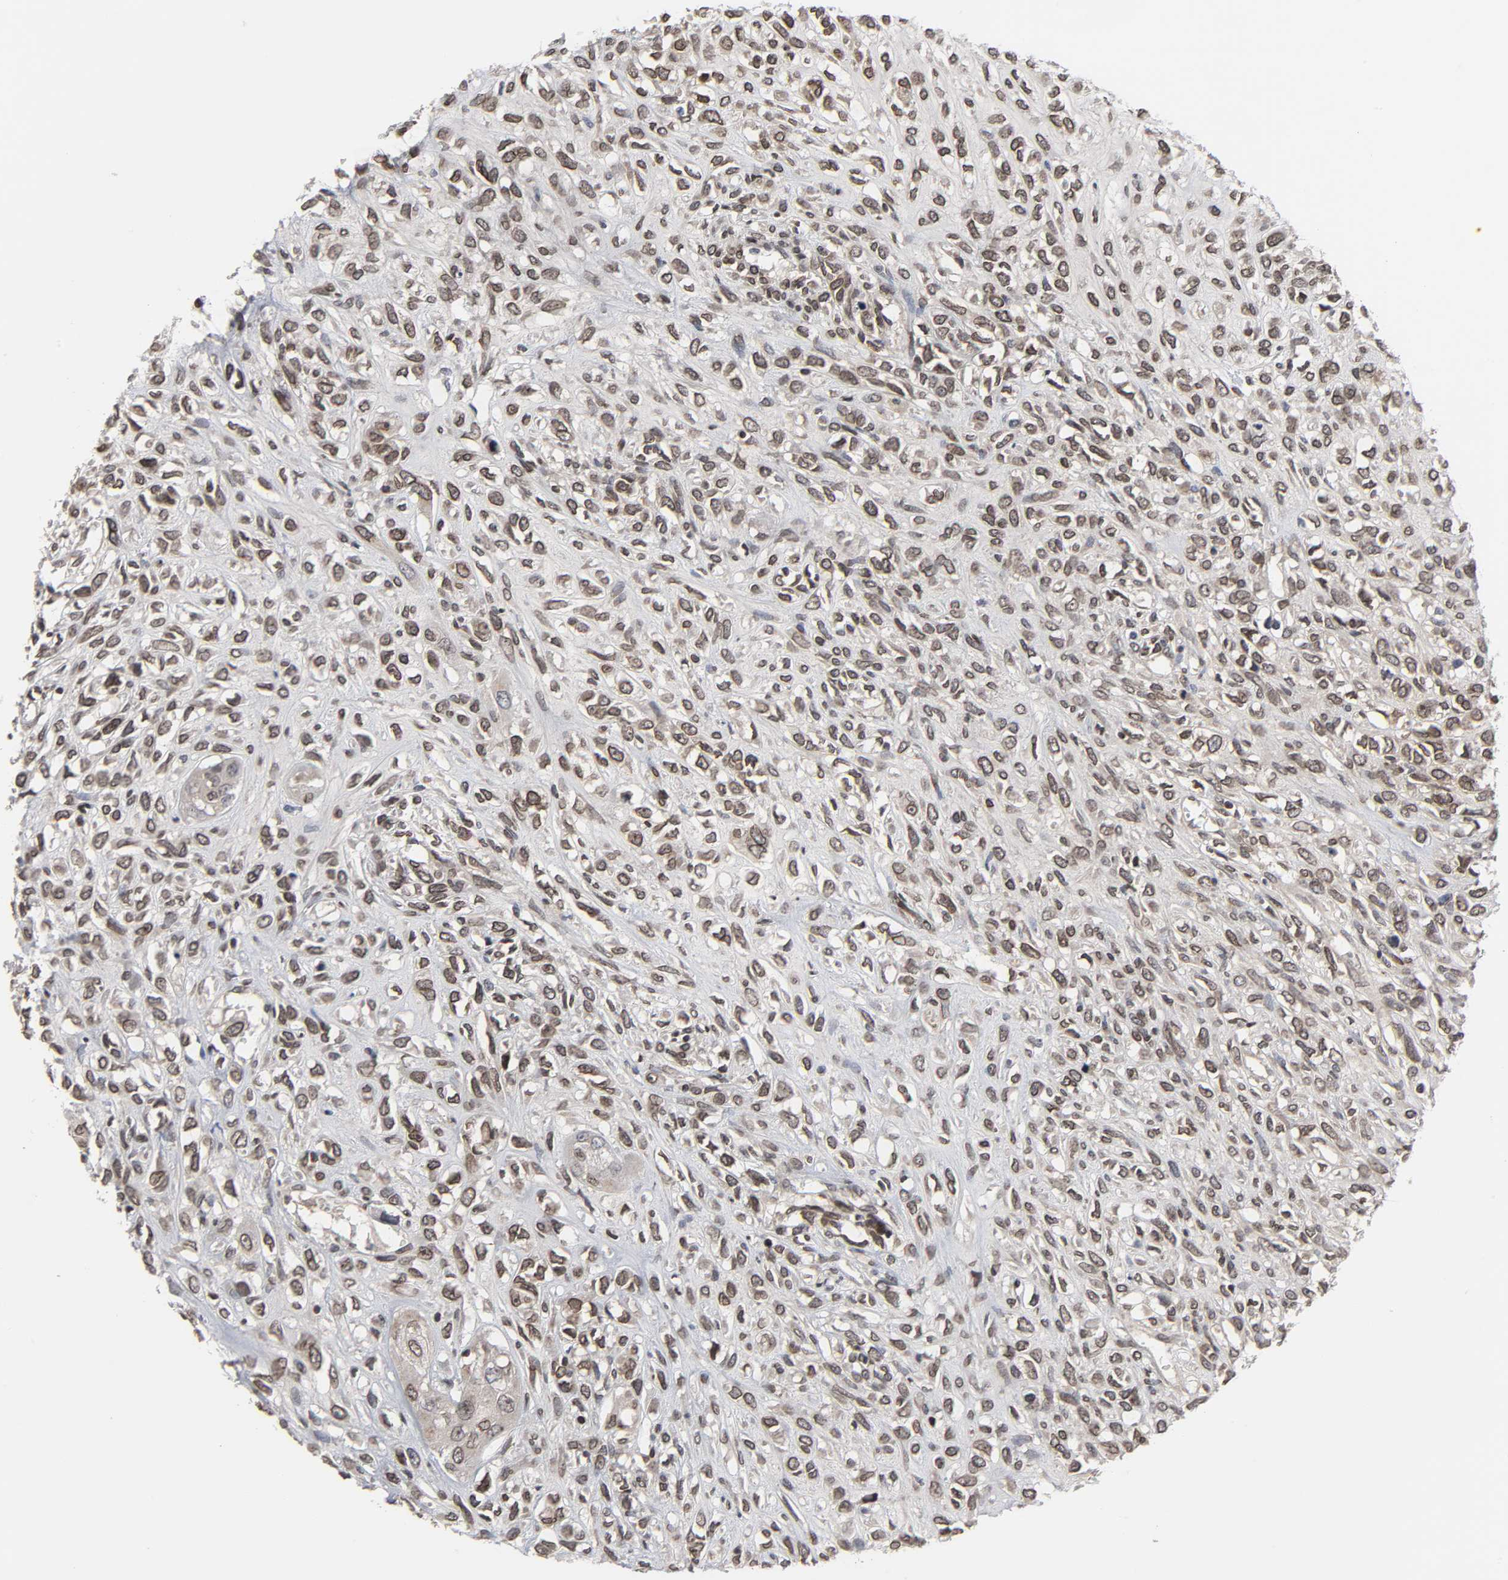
{"staining": {"intensity": "strong", "quantity": ">75%", "location": "cytoplasmic/membranous,nuclear"}, "tissue": "head and neck cancer", "cell_type": "Tumor cells", "image_type": "cancer", "snomed": [{"axis": "morphology", "description": "Necrosis, NOS"}, {"axis": "morphology", "description": "Neoplasm, malignant, NOS"}, {"axis": "topography", "description": "Salivary gland"}, {"axis": "topography", "description": "Head-Neck"}], "caption": "Immunohistochemistry (DAB (3,3'-diaminobenzidine)) staining of head and neck cancer (neoplasm (malignant)) shows strong cytoplasmic/membranous and nuclear protein positivity in about >75% of tumor cells. Nuclei are stained in blue.", "gene": "CPN2", "patient": {"sex": "male", "age": 43}}